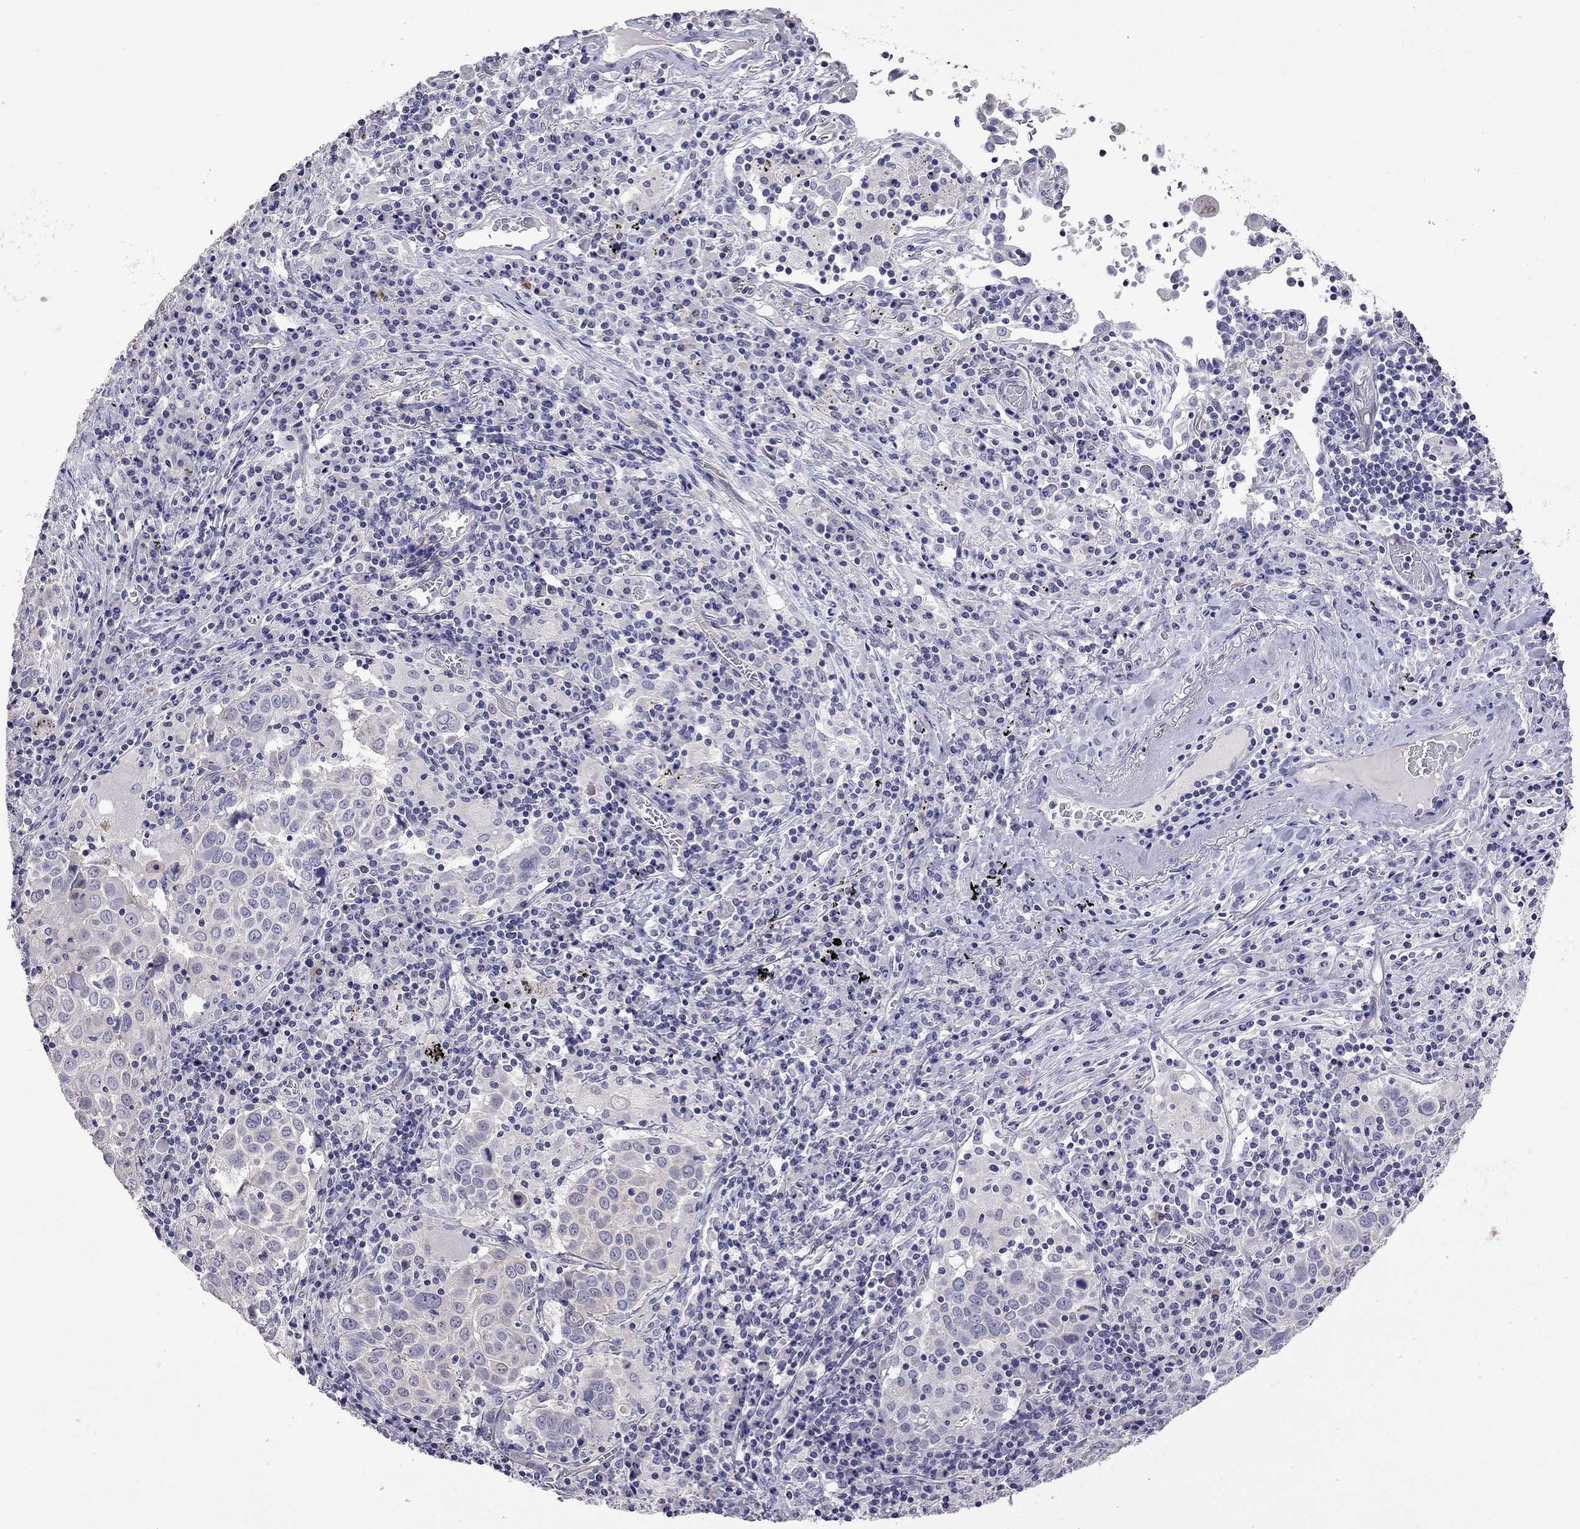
{"staining": {"intensity": "negative", "quantity": "none", "location": "none"}, "tissue": "lung cancer", "cell_type": "Tumor cells", "image_type": "cancer", "snomed": [{"axis": "morphology", "description": "Squamous cell carcinoma, NOS"}, {"axis": "topography", "description": "Lung"}], "caption": "Tumor cells are negative for protein expression in human lung cancer (squamous cell carcinoma).", "gene": "FEZ1", "patient": {"sex": "male", "age": 57}}